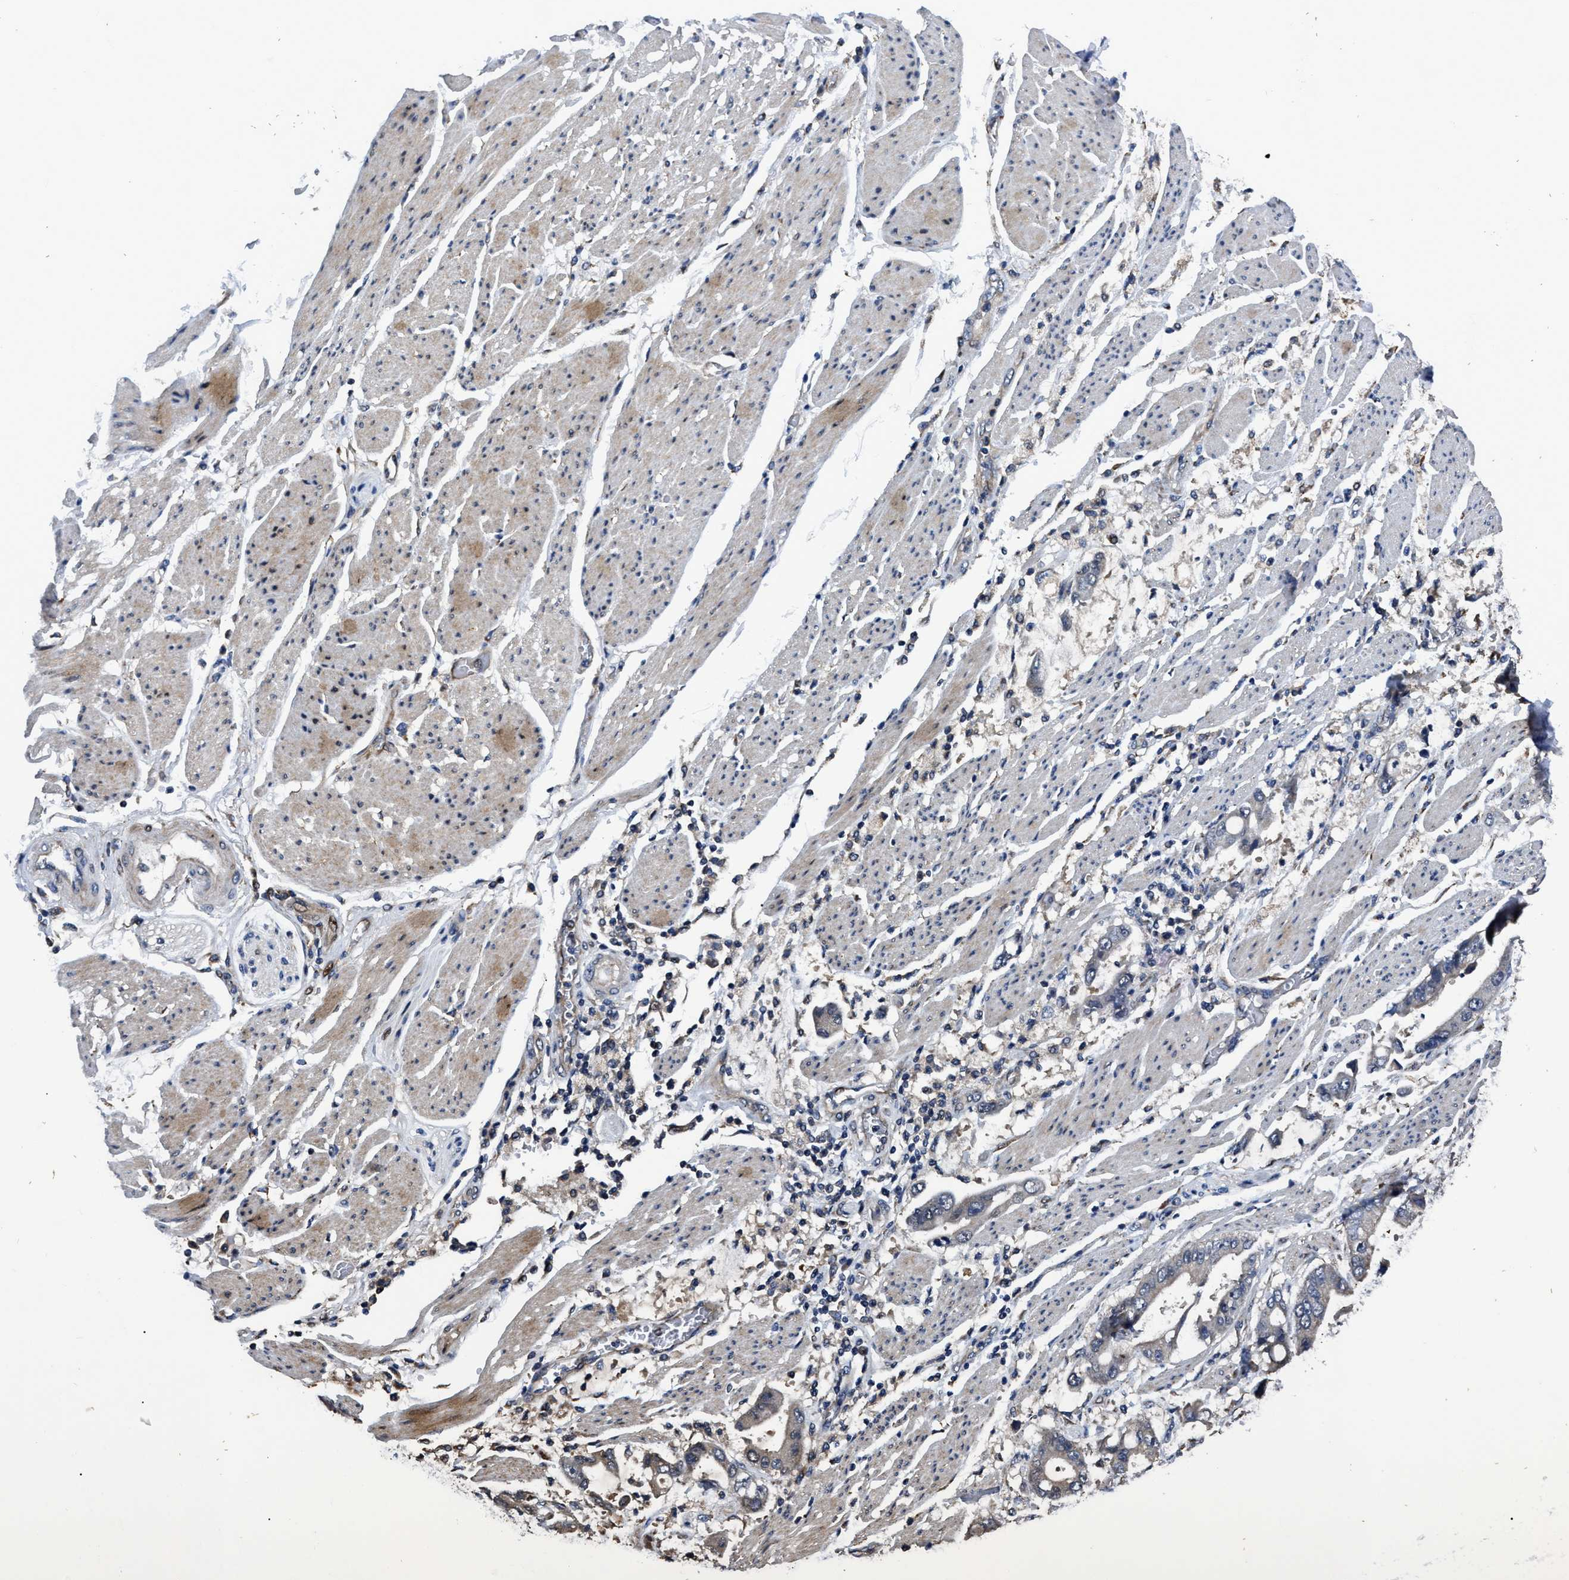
{"staining": {"intensity": "negative", "quantity": "none", "location": "none"}, "tissue": "stomach cancer", "cell_type": "Tumor cells", "image_type": "cancer", "snomed": [{"axis": "morphology", "description": "Normal tissue, NOS"}, {"axis": "morphology", "description": "Adenocarcinoma, NOS"}, {"axis": "topography", "description": "Stomach"}], "caption": "Immunohistochemistry histopathology image of human stomach cancer (adenocarcinoma) stained for a protein (brown), which demonstrates no expression in tumor cells.", "gene": "GET4", "patient": {"sex": "male", "age": 62}}